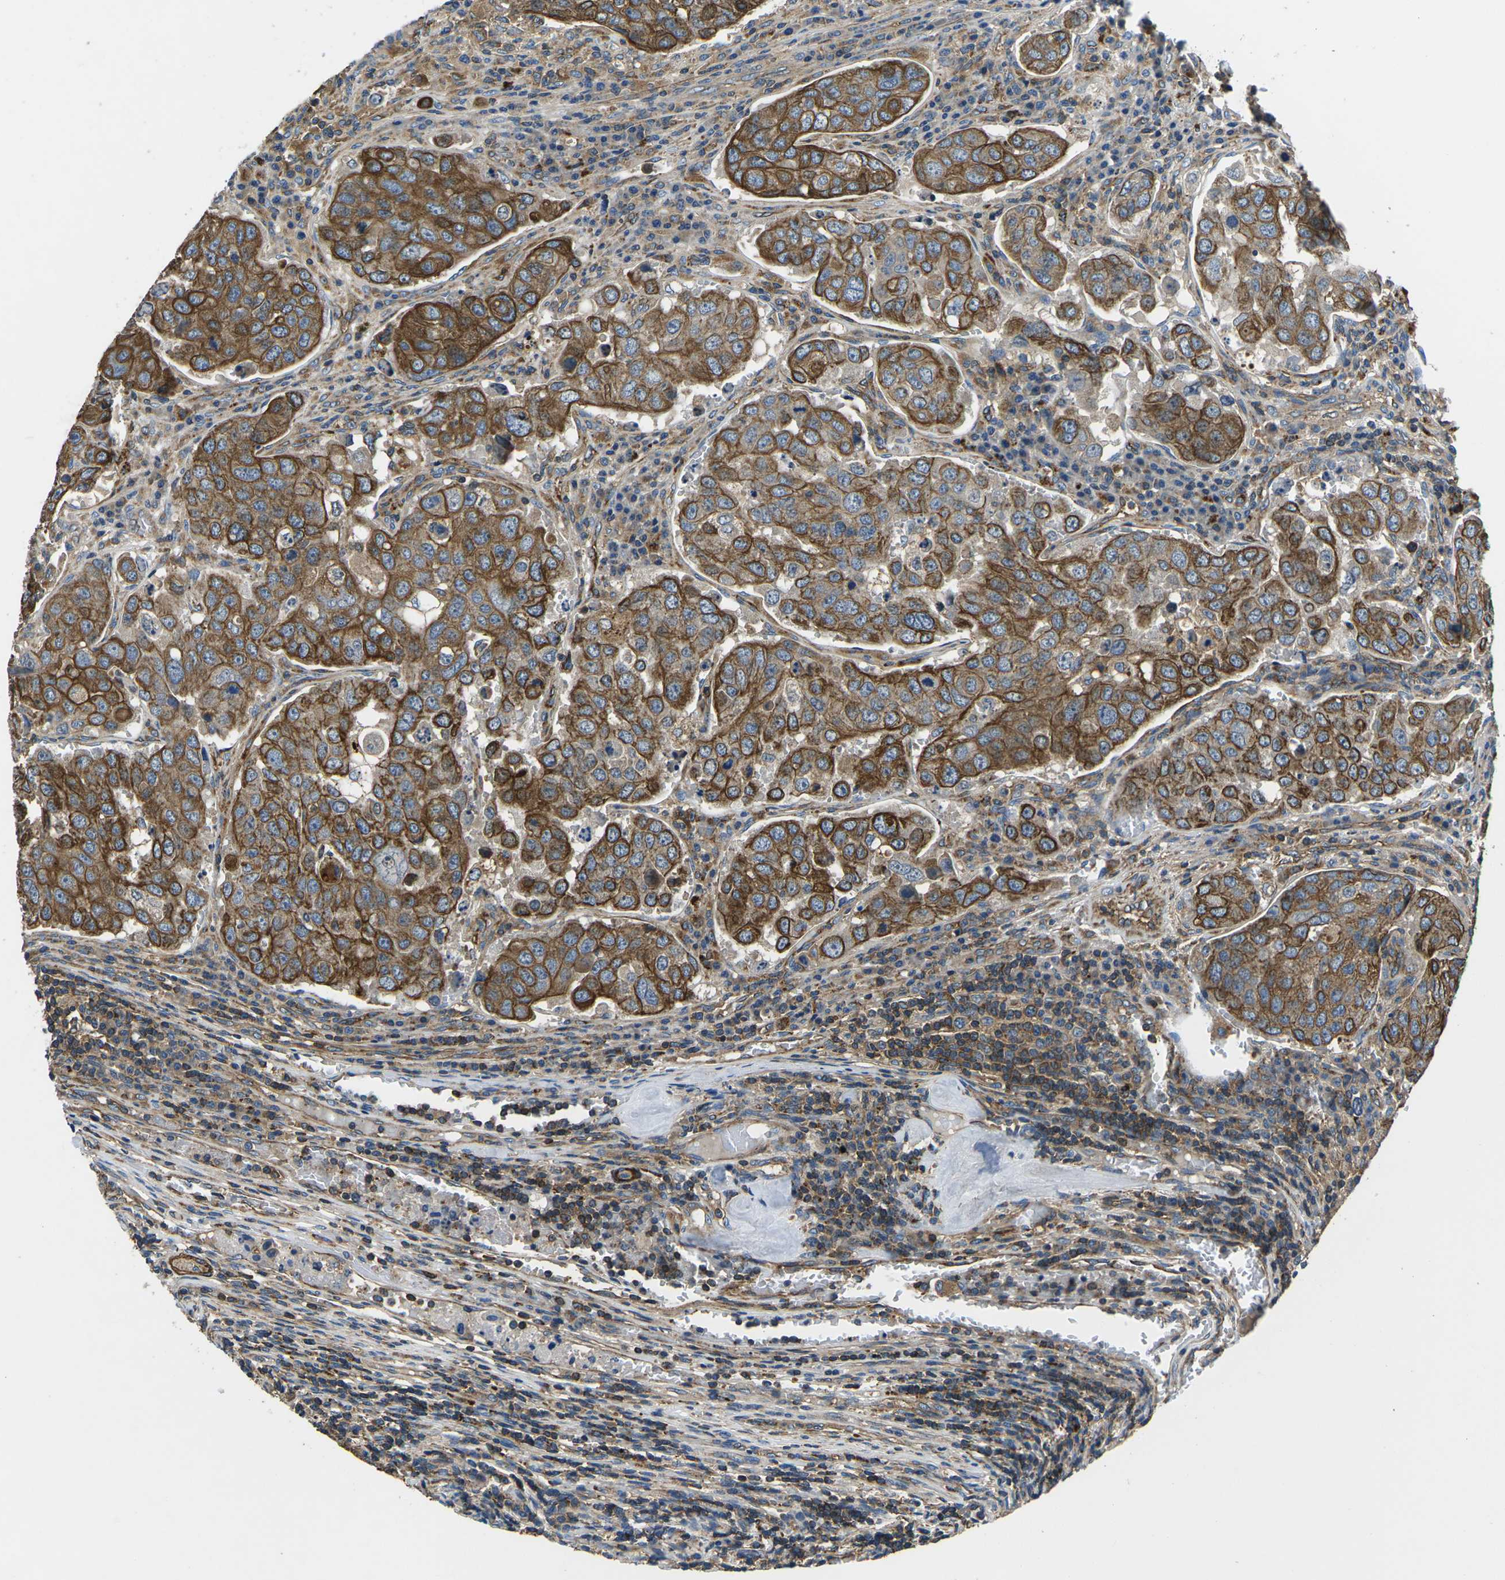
{"staining": {"intensity": "moderate", "quantity": "25%-75%", "location": "cytoplasmic/membranous"}, "tissue": "urothelial cancer", "cell_type": "Tumor cells", "image_type": "cancer", "snomed": [{"axis": "morphology", "description": "Urothelial carcinoma, High grade"}, {"axis": "topography", "description": "Lymph node"}, {"axis": "topography", "description": "Urinary bladder"}], "caption": "Urothelial cancer was stained to show a protein in brown. There is medium levels of moderate cytoplasmic/membranous staining in approximately 25%-75% of tumor cells. (DAB (3,3'-diaminobenzidine) IHC, brown staining for protein, blue staining for nuclei).", "gene": "KCNJ15", "patient": {"sex": "male", "age": 51}}